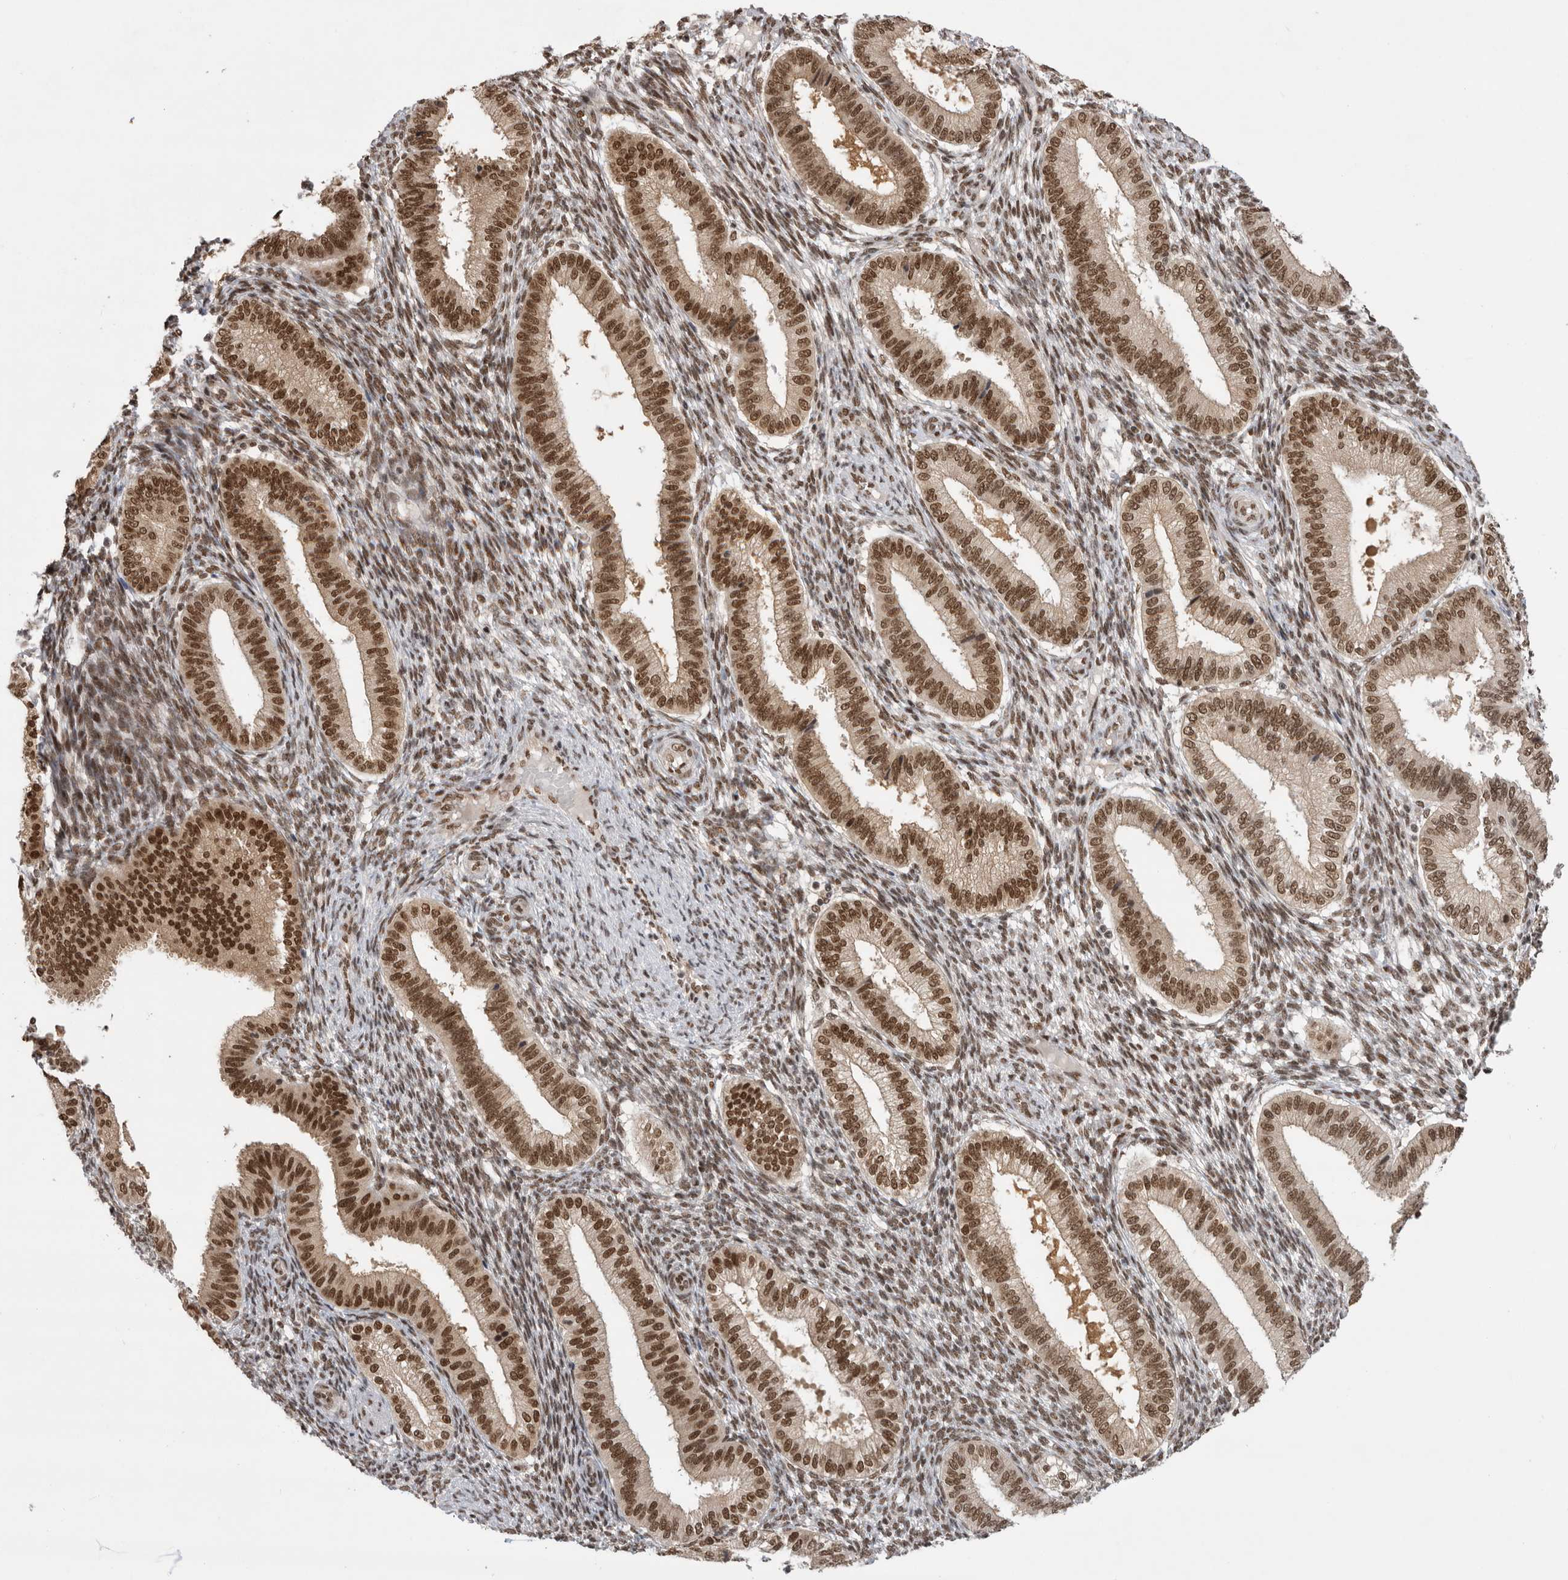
{"staining": {"intensity": "moderate", "quantity": "25%-75%", "location": "nuclear"}, "tissue": "endometrium", "cell_type": "Cells in endometrial stroma", "image_type": "normal", "snomed": [{"axis": "morphology", "description": "Normal tissue, NOS"}, {"axis": "topography", "description": "Endometrium"}], "caption": "Immunohistochemical staining of normal endometrium shows 25%-75% levels of moderate nuclear protein expression in approximately 25%-75% of cells in endometrial stroma.", "gene": "ZNF830", "patient": {"sex": "female", "age": 39}}